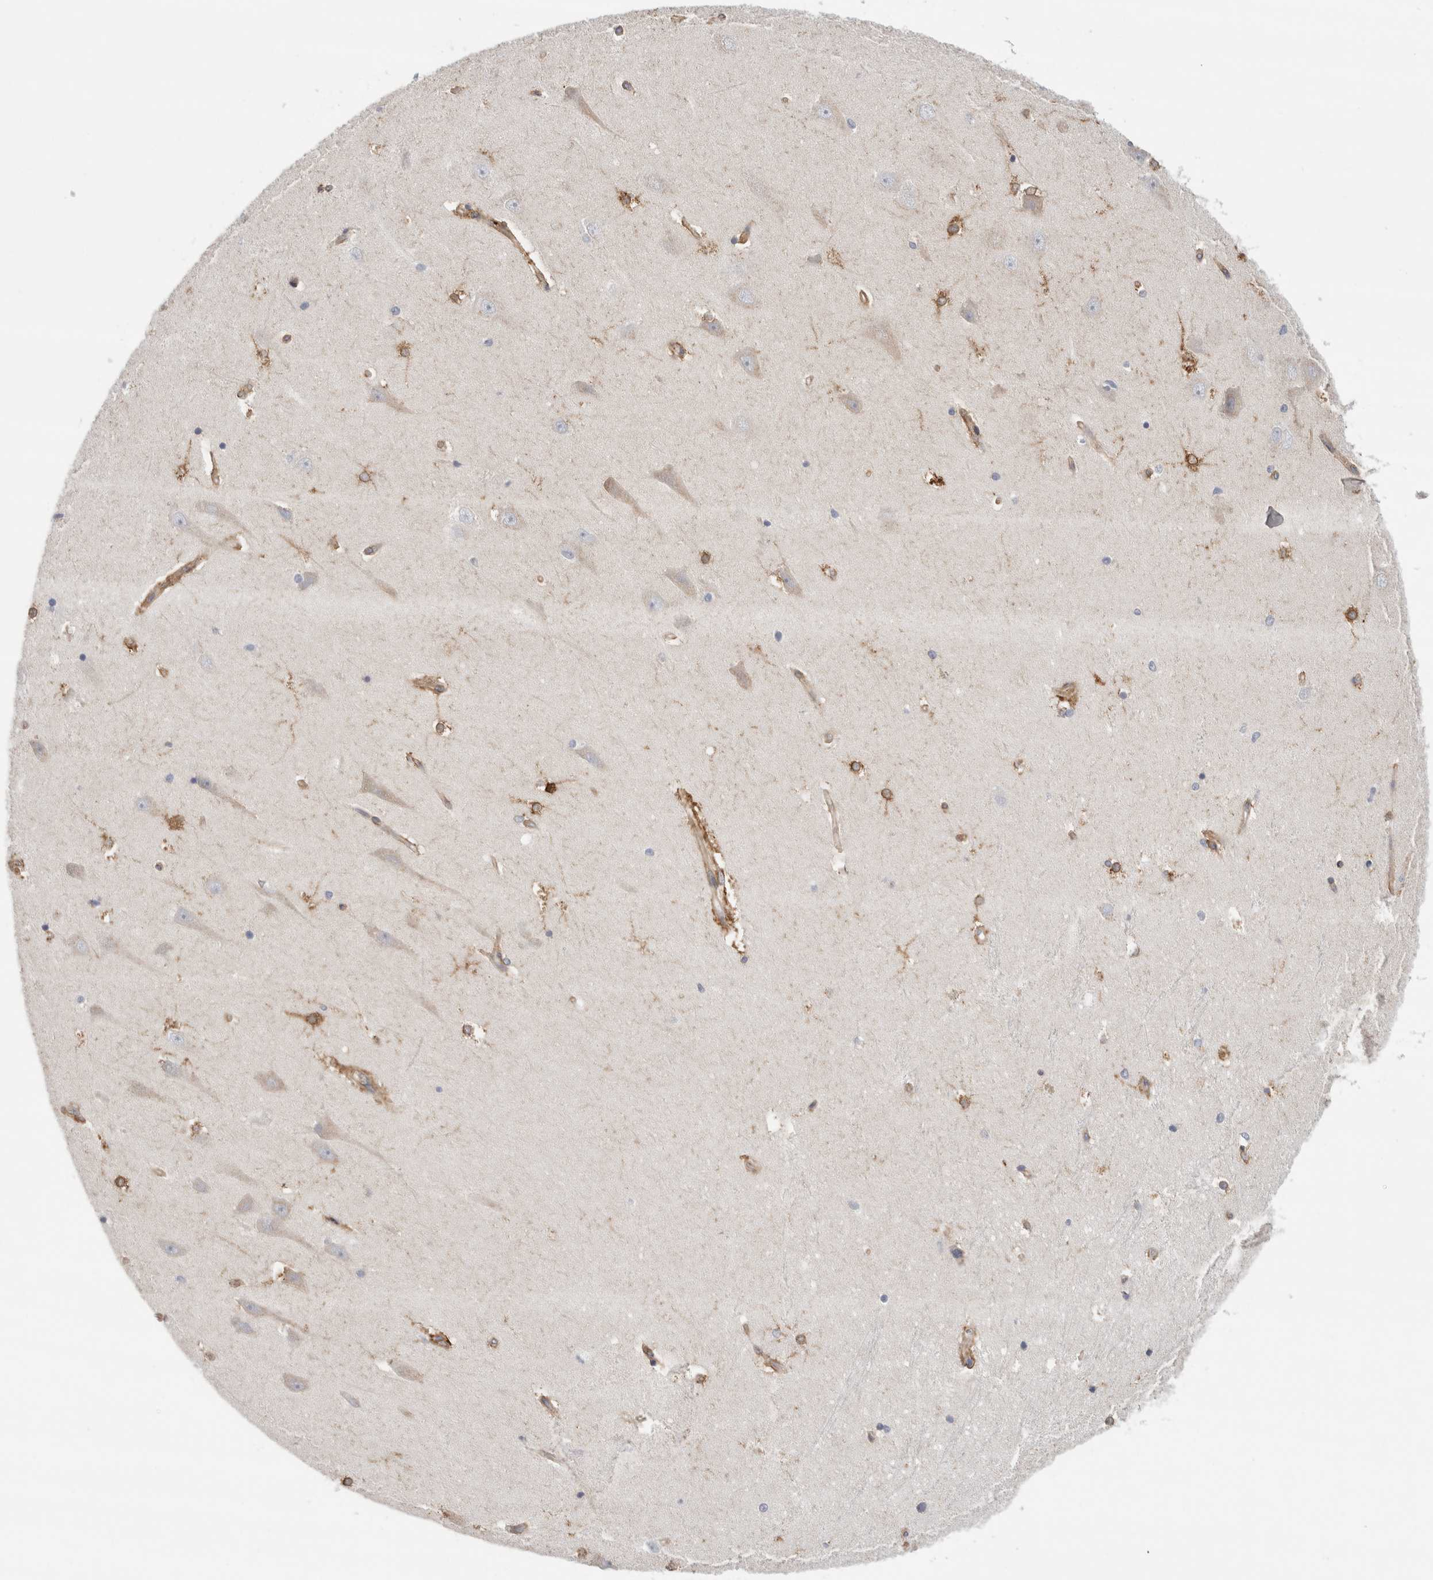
{"staining": {"intensity": "weak", "quantity": "<25%", "location": "cytoplasmic/membranous"}, "tissue": "hippocampus", "cell_type": "Glial cells", "image_type": "normal", "snomed": [{"axis": "morphology", "description": "Normal tissue, NOS"}, {"axis": "topography", "description": "Hippocampus"}], "caption": "Immunohistochemistry (IHC) micrograph of benign hippocampus stained for a protein (brown), which displays no expression in glial cells.", "gene": "SYTL5", "patient": {"sex": "male", "age": 45}}